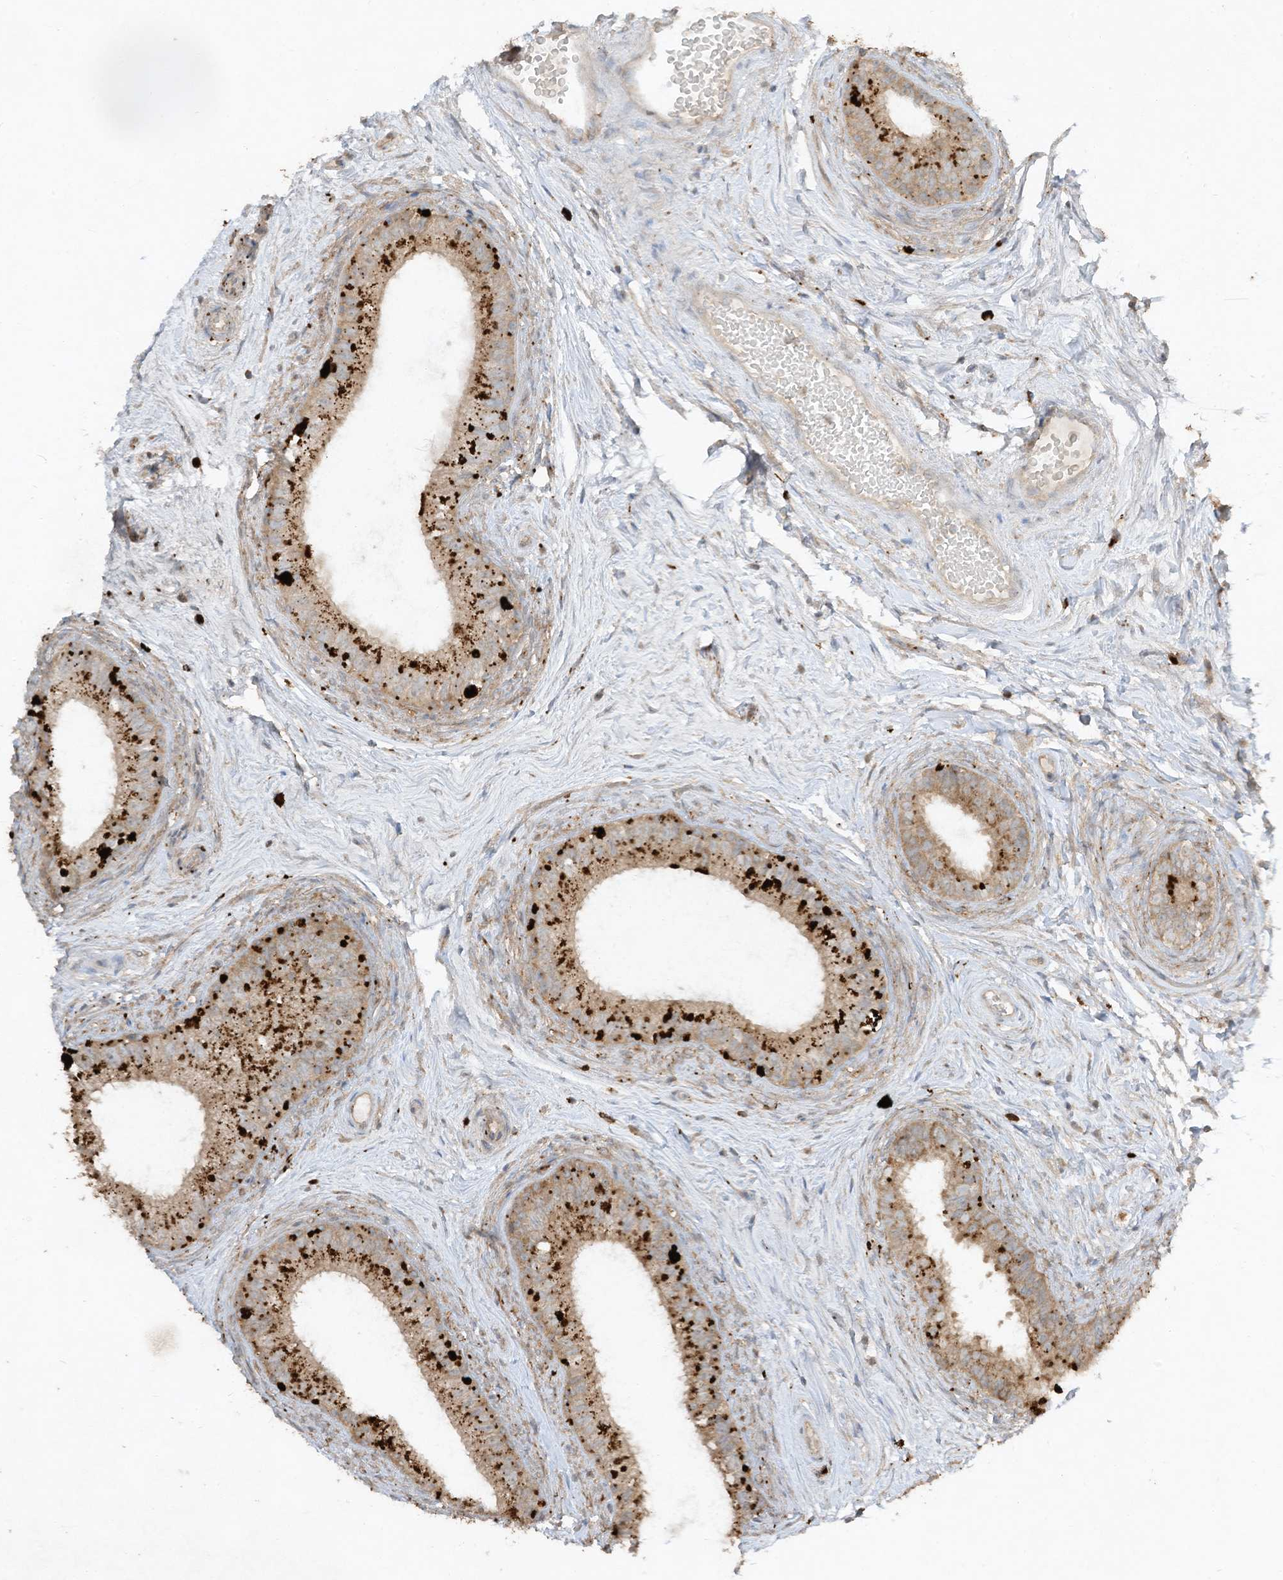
{"staining": {"intensity": "strong", "quantity": "25%-75%", "location": "cytoplasmic/membranous"}, "tissue": "epididymis", "cell_type": "Glandular cells", "image_type": "normal", "snomed": [{"axis": "morphology", "description": "Normal tissue, NOS"}, {"axis": "topography", "description": "Epididymis"}], "caption": "Immunohistochemical staining of unremarkable human epididymis shows strong cytoplasmic/membranous protein staining in about 25%-75% of glandular cells. The staining was performed using DAB (3,3'-diaminobenzidine), with brown indicating positive protein expression. Nuclei are stained blue with hematoxylin.", "gene": "LDAH", "patient": {"sex": "male", "age": 71}}